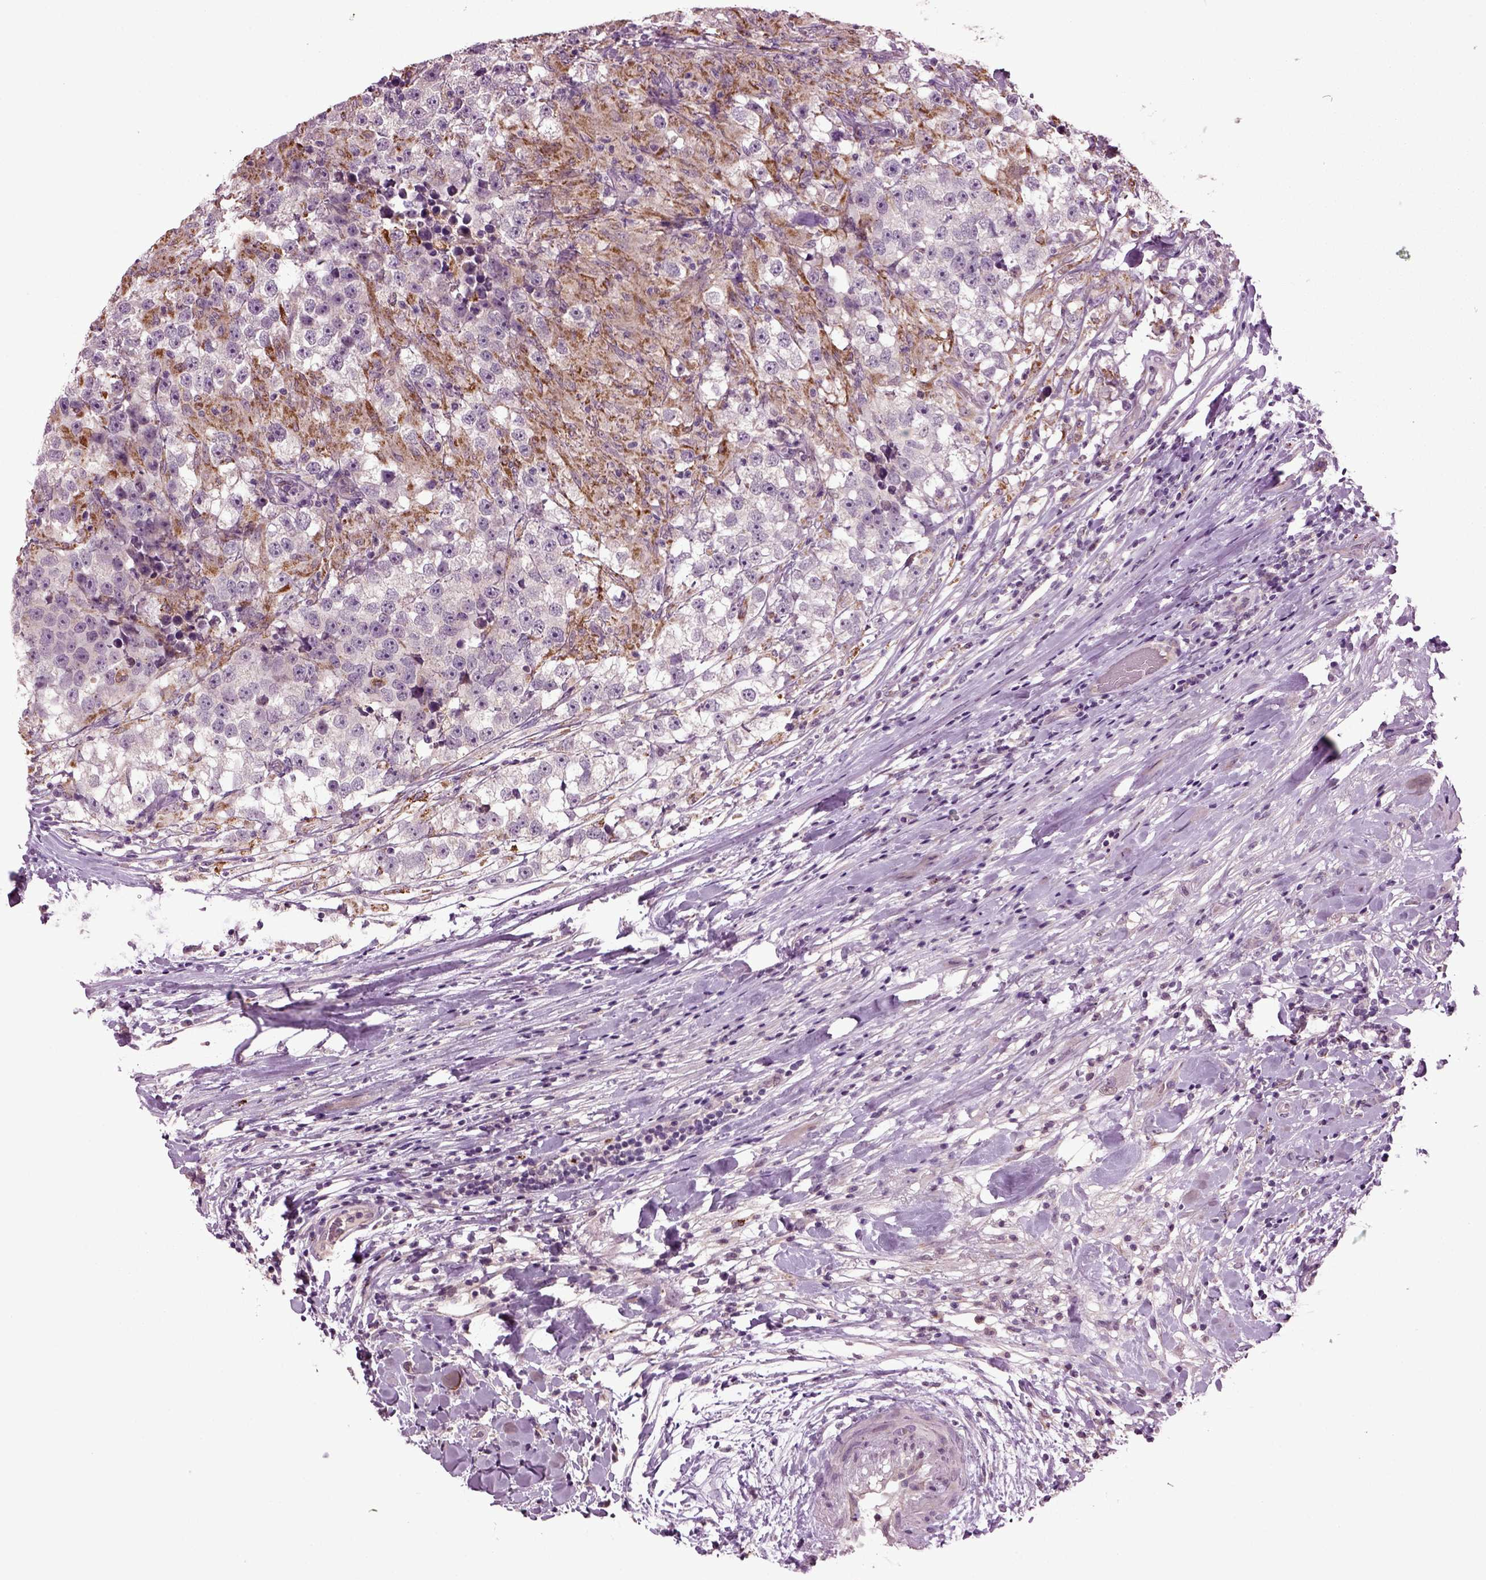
{"staining": {"intensity": "moderate", "quantity": "<25%", "location": "cytoplasmic/membranous"}, "tissue": "testis cancer", "cell_type": "Tumor cells", "image_type": "cancer", "snomed": [{"axis": "morphology", "description": "Seminoma, NOS"}, {"axis": "topography", "description": "Testis"}], "caption": "Protein staining reveals moderate cytoplasmic/membranous positivity in about <25% of tumor cells in testis seminoma. (IHC, brightfield microscopy, high magnification).", "gene": "SLC17A6", "patient": {"sex": "male", "age": 46}}